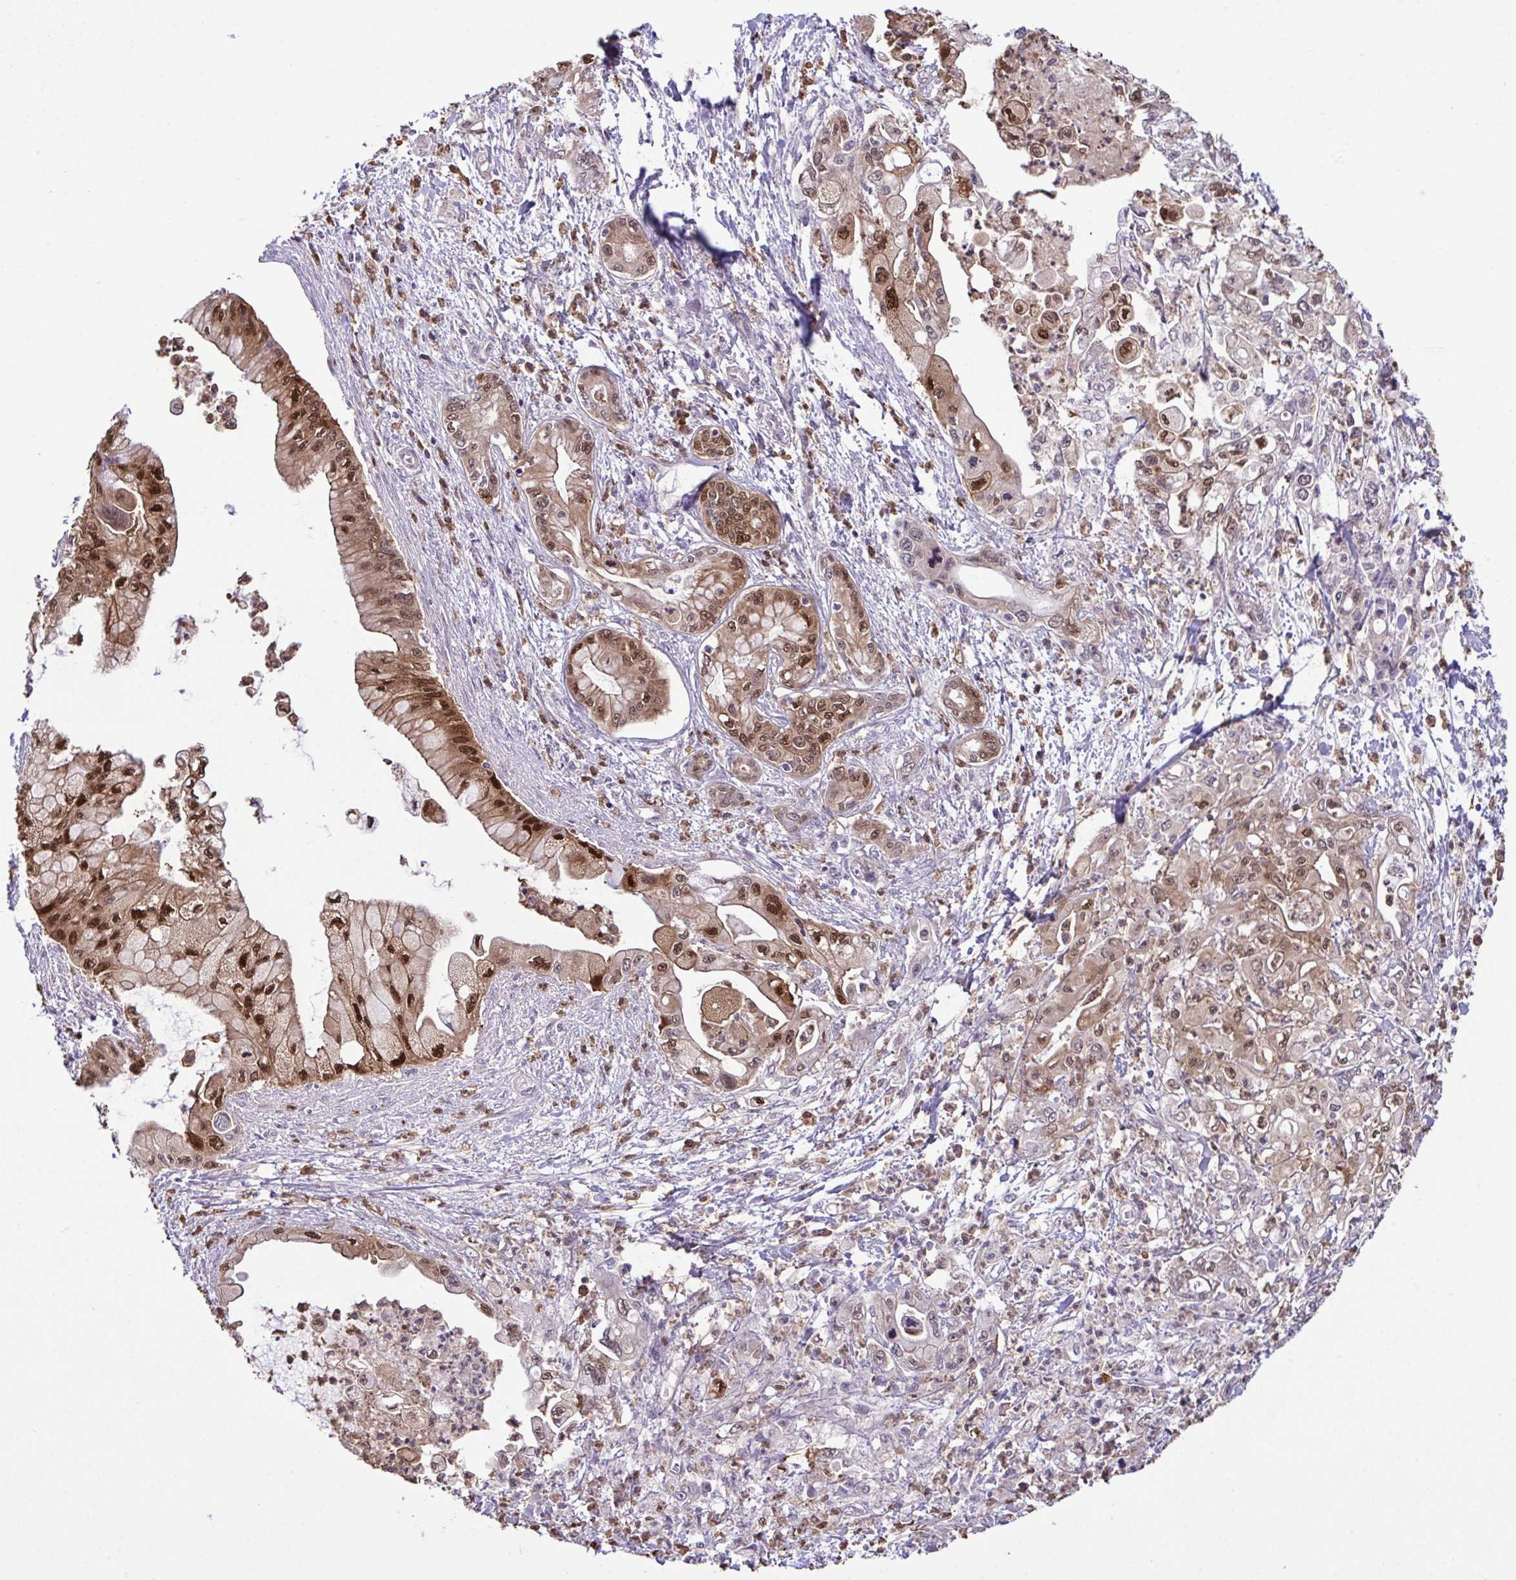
{"staining": {"intensity": "strong", "quantity": ">75%", "location": "cytoplasmic/membranous,nuclear"}, "tissue": "pancreatic cancer", "cell_type": "Tumor cells", "image_type": "cancer", "snomed": [{"axis": "morphology", "description": "Adenocarcinoma, NOS"}, {"axis": "topography", "description": "Pancreas"}], "caption": "This is a photomicrograph of immunohistochemistry staining of pancreatic cancer (adenocarcinoma), which shows strong staining in the cytoplasmic/membranous and nuclear of tumor cells.", "gene": "CMPK1", "patient": {"sex": "male", "age": 61}}